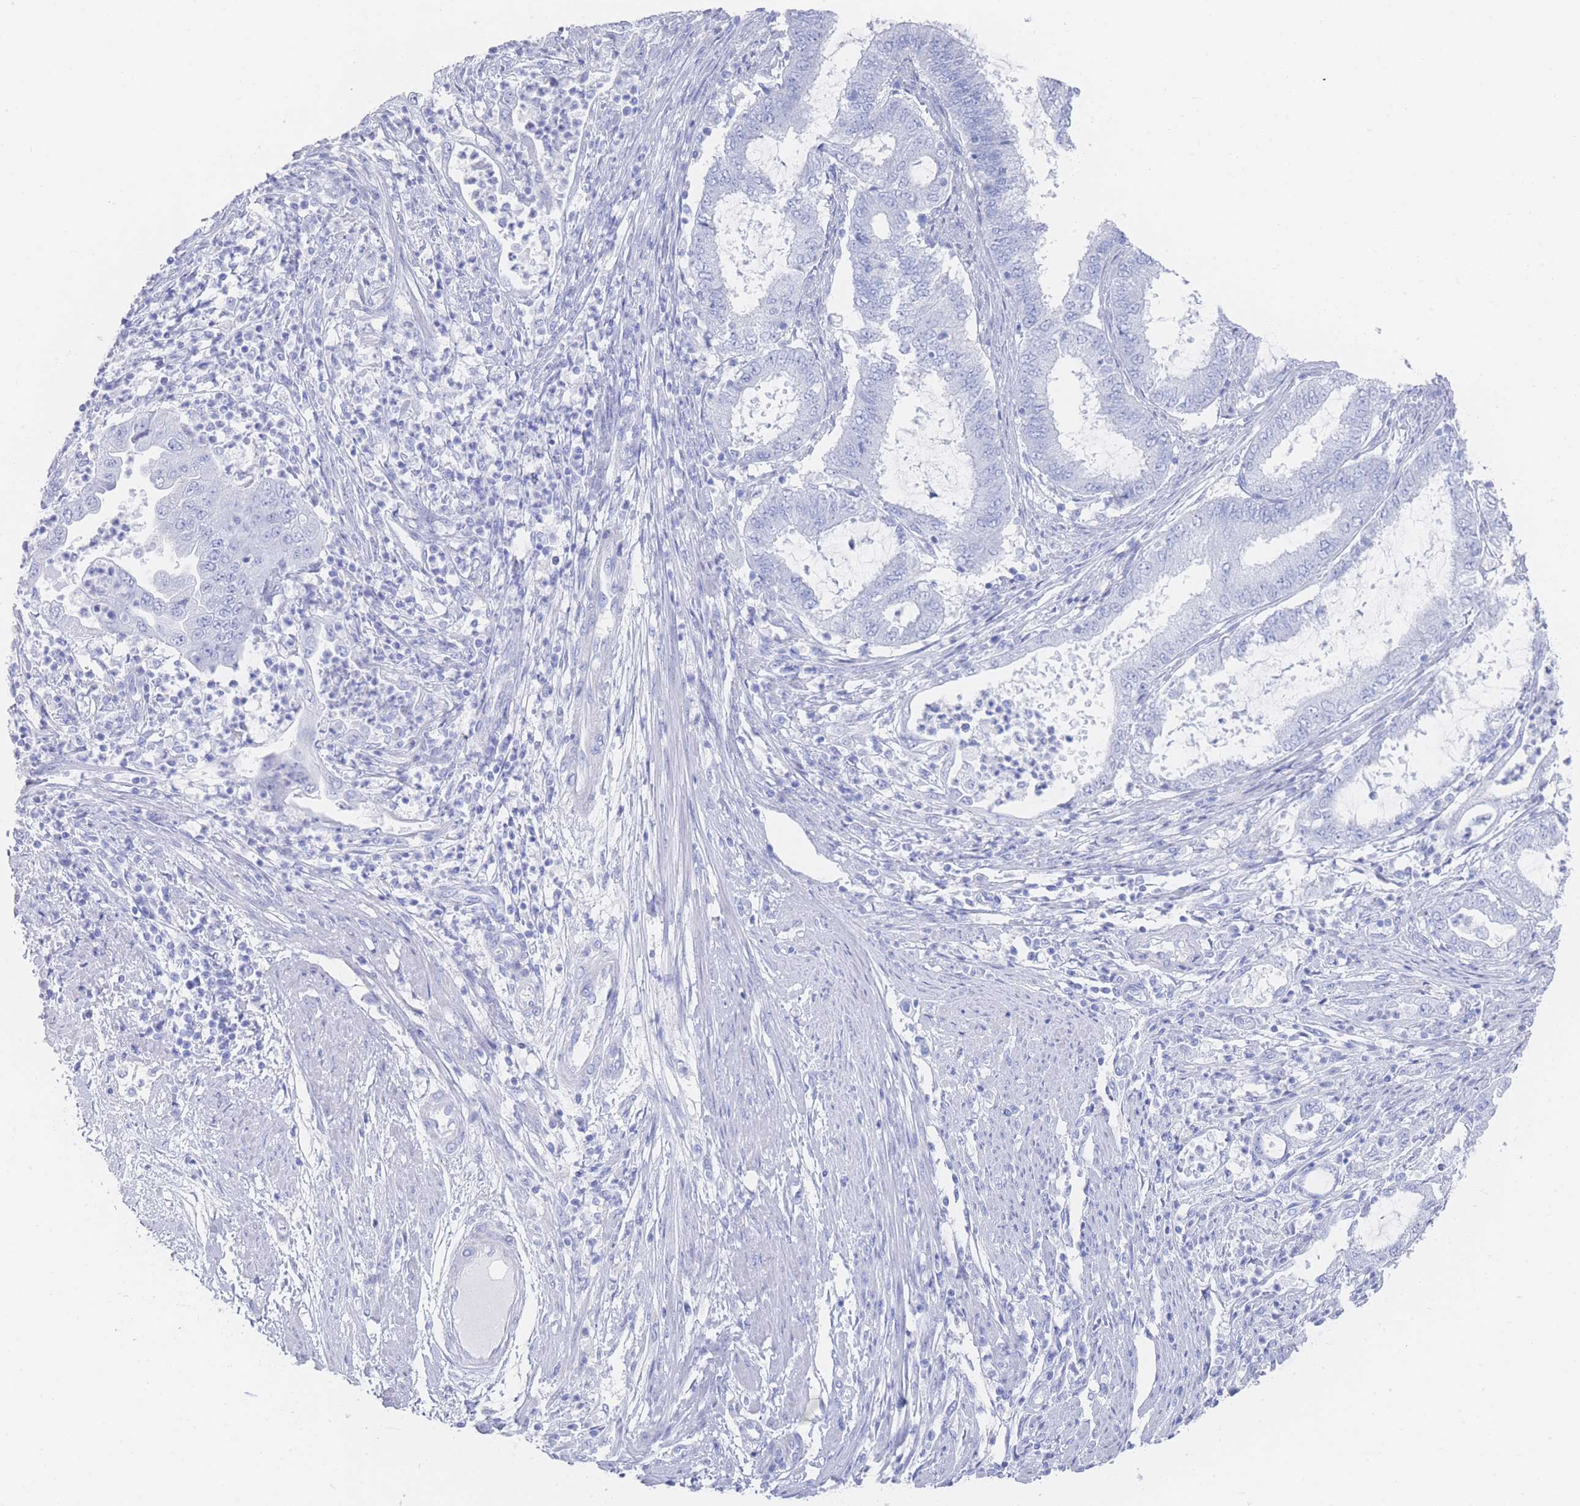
{"staining": {"intensity": "negative", "quantity": "none", "location": "none"}, "tissue": "endometrial cancer", "cell_type": "Tumor cells", "image_type": "cancer", "snomed": [{"axis": "morphology", "description": "Adenocarcinoma, NOS"}, {"axis": "topography", "description": "Endometrium"}], "caption": "The immunohistochemistry (IHC) micrograph has no significant expression in tumor cells of endometrial cancer tissue.", "gene": "LRRC37A", "patient": {"sex": "female", "age": 51}}